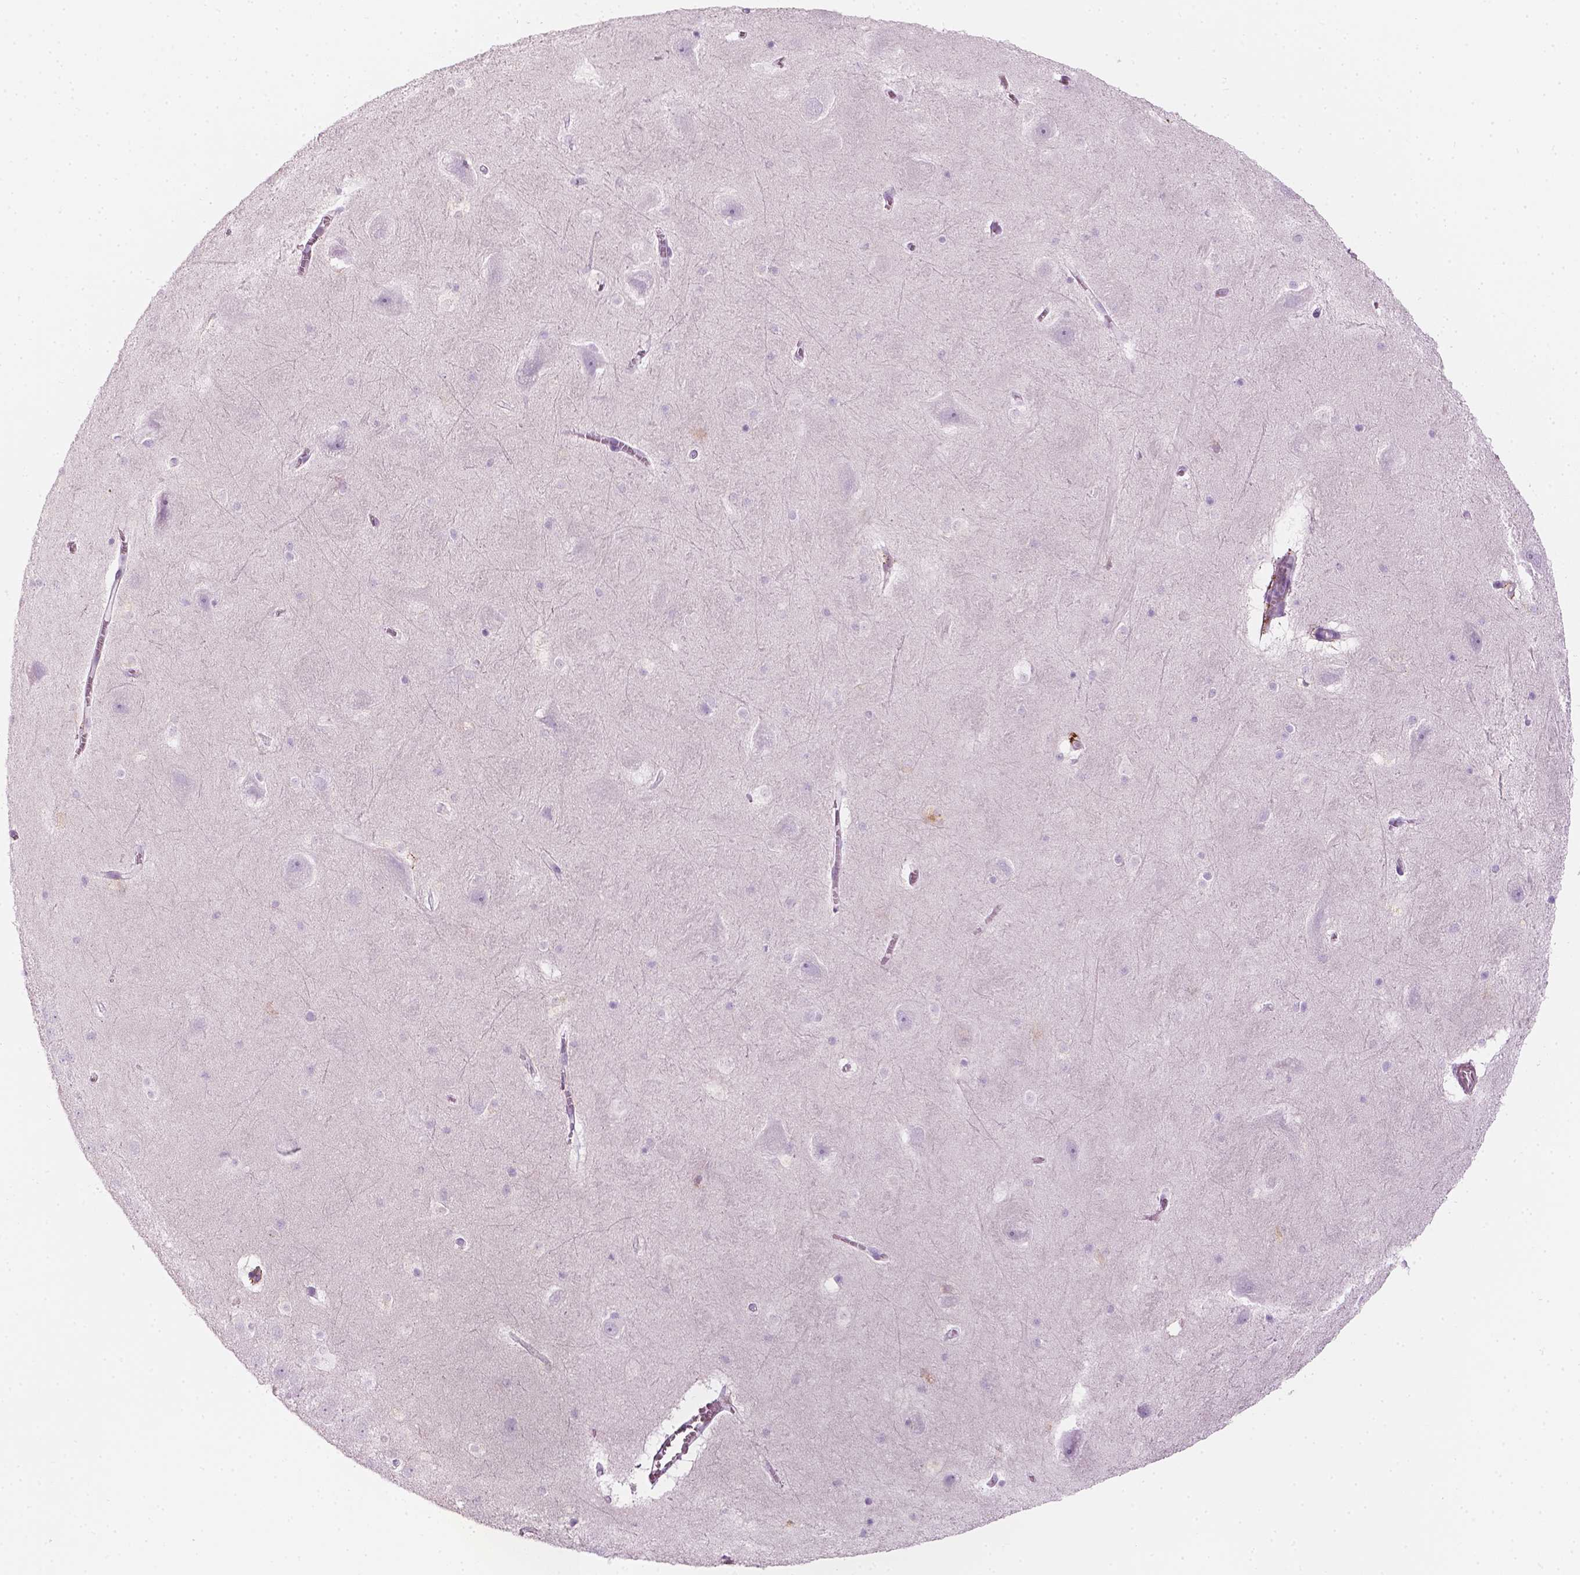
{"staining": {"intensity": "negative", "quantity": "none", "location": "none"}, "tissue": "hippocampus", "cell_type": "Glial cells", "image_type": "normal", "snomed": [{"axis": "morphology", "description": "Normal tissue, NOS"}, {"axis": "topography", "description": "Hippocampus"}], "caption": "Normal hippocampus was stained to show a protein in brown. There is no significant positivity in glial cells. (Stains: DAB IHC with hematoxylin counter stain, Microscopy: brightfield microscopy at high magnification).", "gene": "CES1", "patient": {"sex": "male", "age": 45}}